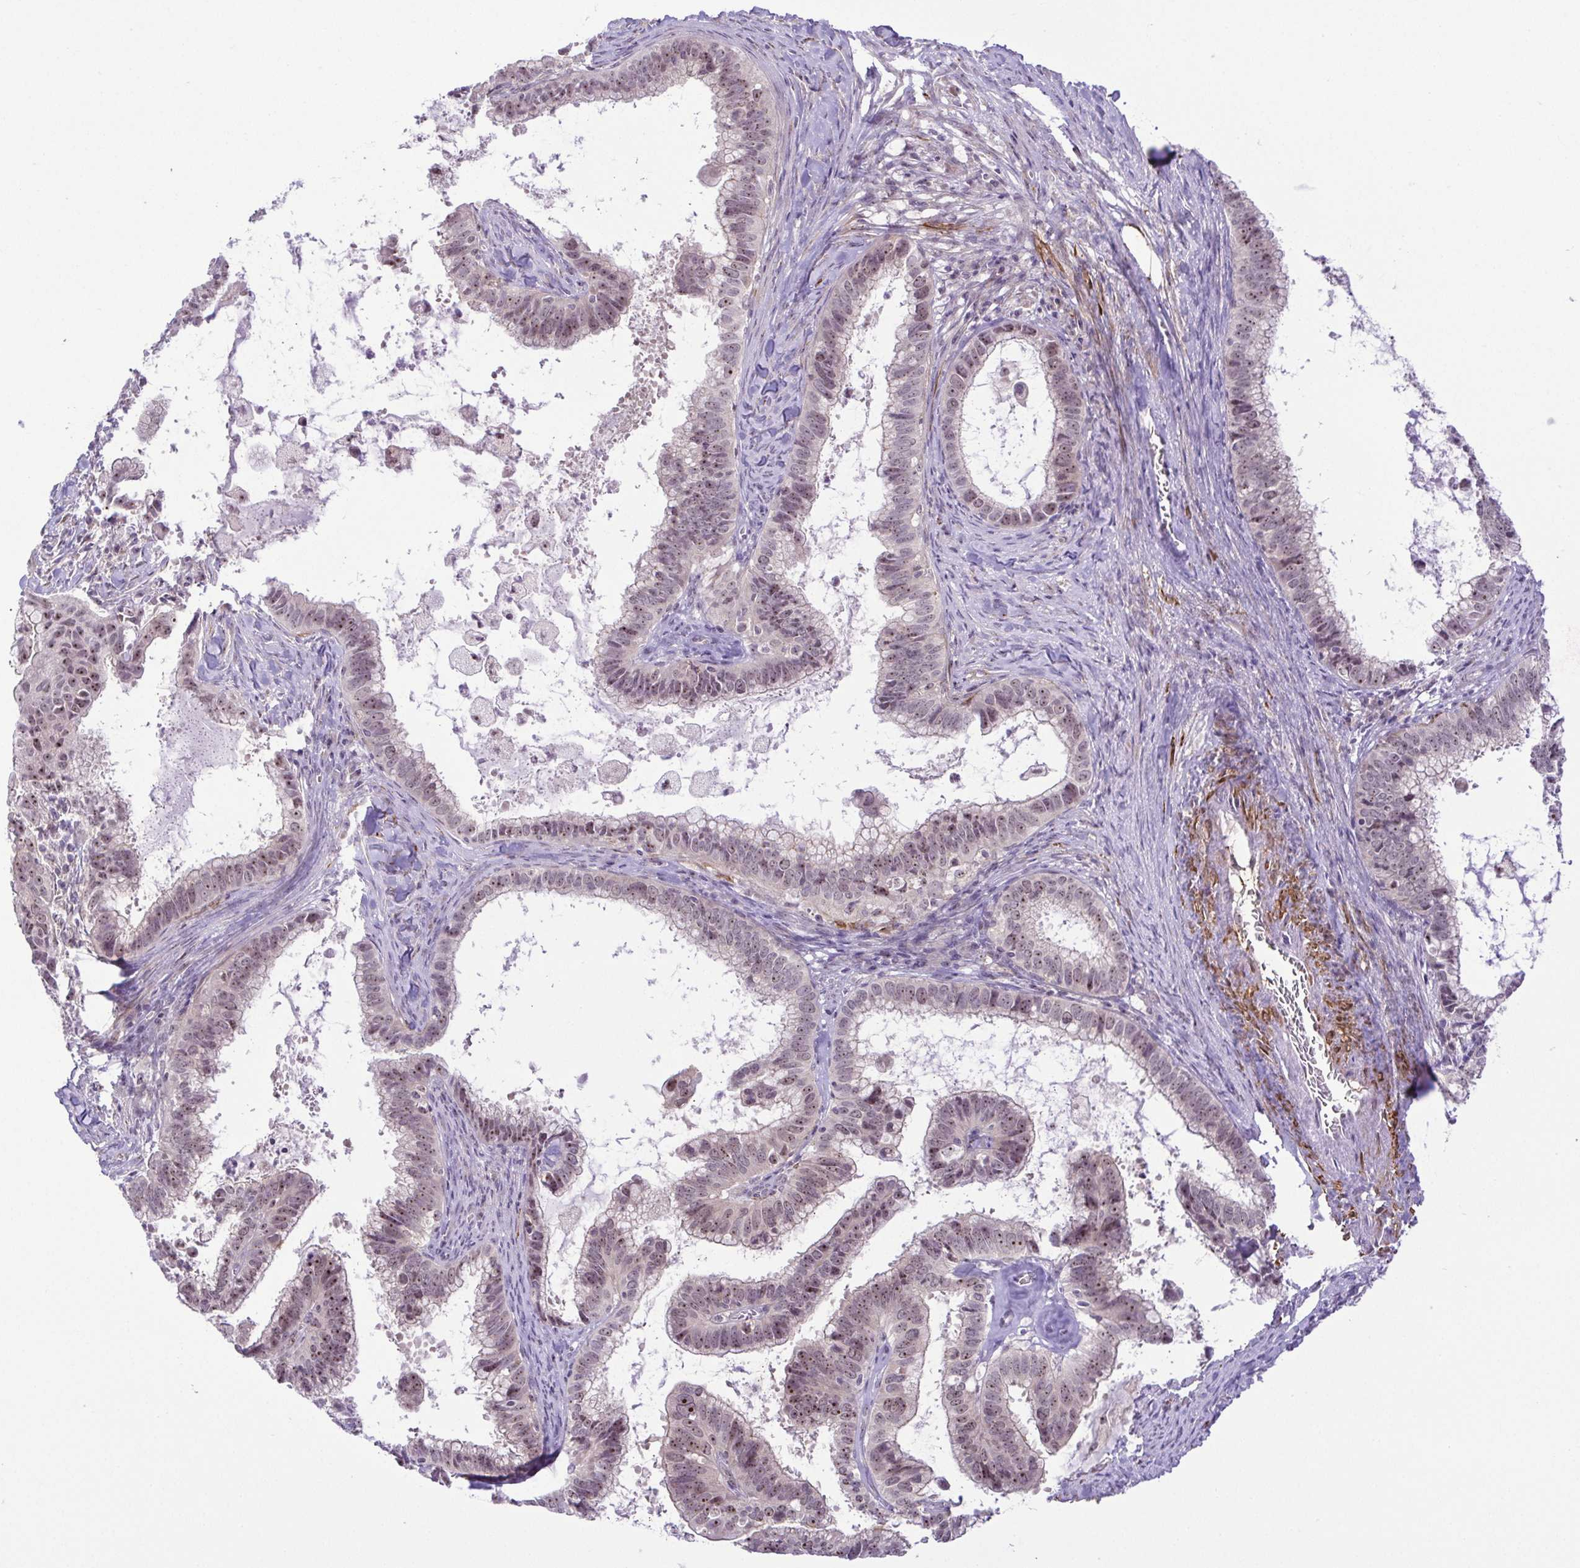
{"staining": {"intensity": "moderate", "quantity": "25%-75%", "location": "nuclear"}, "tissue": "cervical cancer", "cell_type": "Tumor cells", "image_type": "cancer", "snomed": [{"axis": "morphology", "description": "Adenocarcinoma, NOS"}, {"axis": "topography", "description": "Cervix"}], "caption": "Immunohistochemistry image of neoplastic tissue: human adenocarcinoma (cervical) stained using immunohistochemistry (IHC) displays medium levels of moderate protein expression localized specifically in the nuclear of tumor cells, appearing as a nuclear brown color.", "gene": "RSL24D1", "patient": {"sex": "female", "age": 61}}